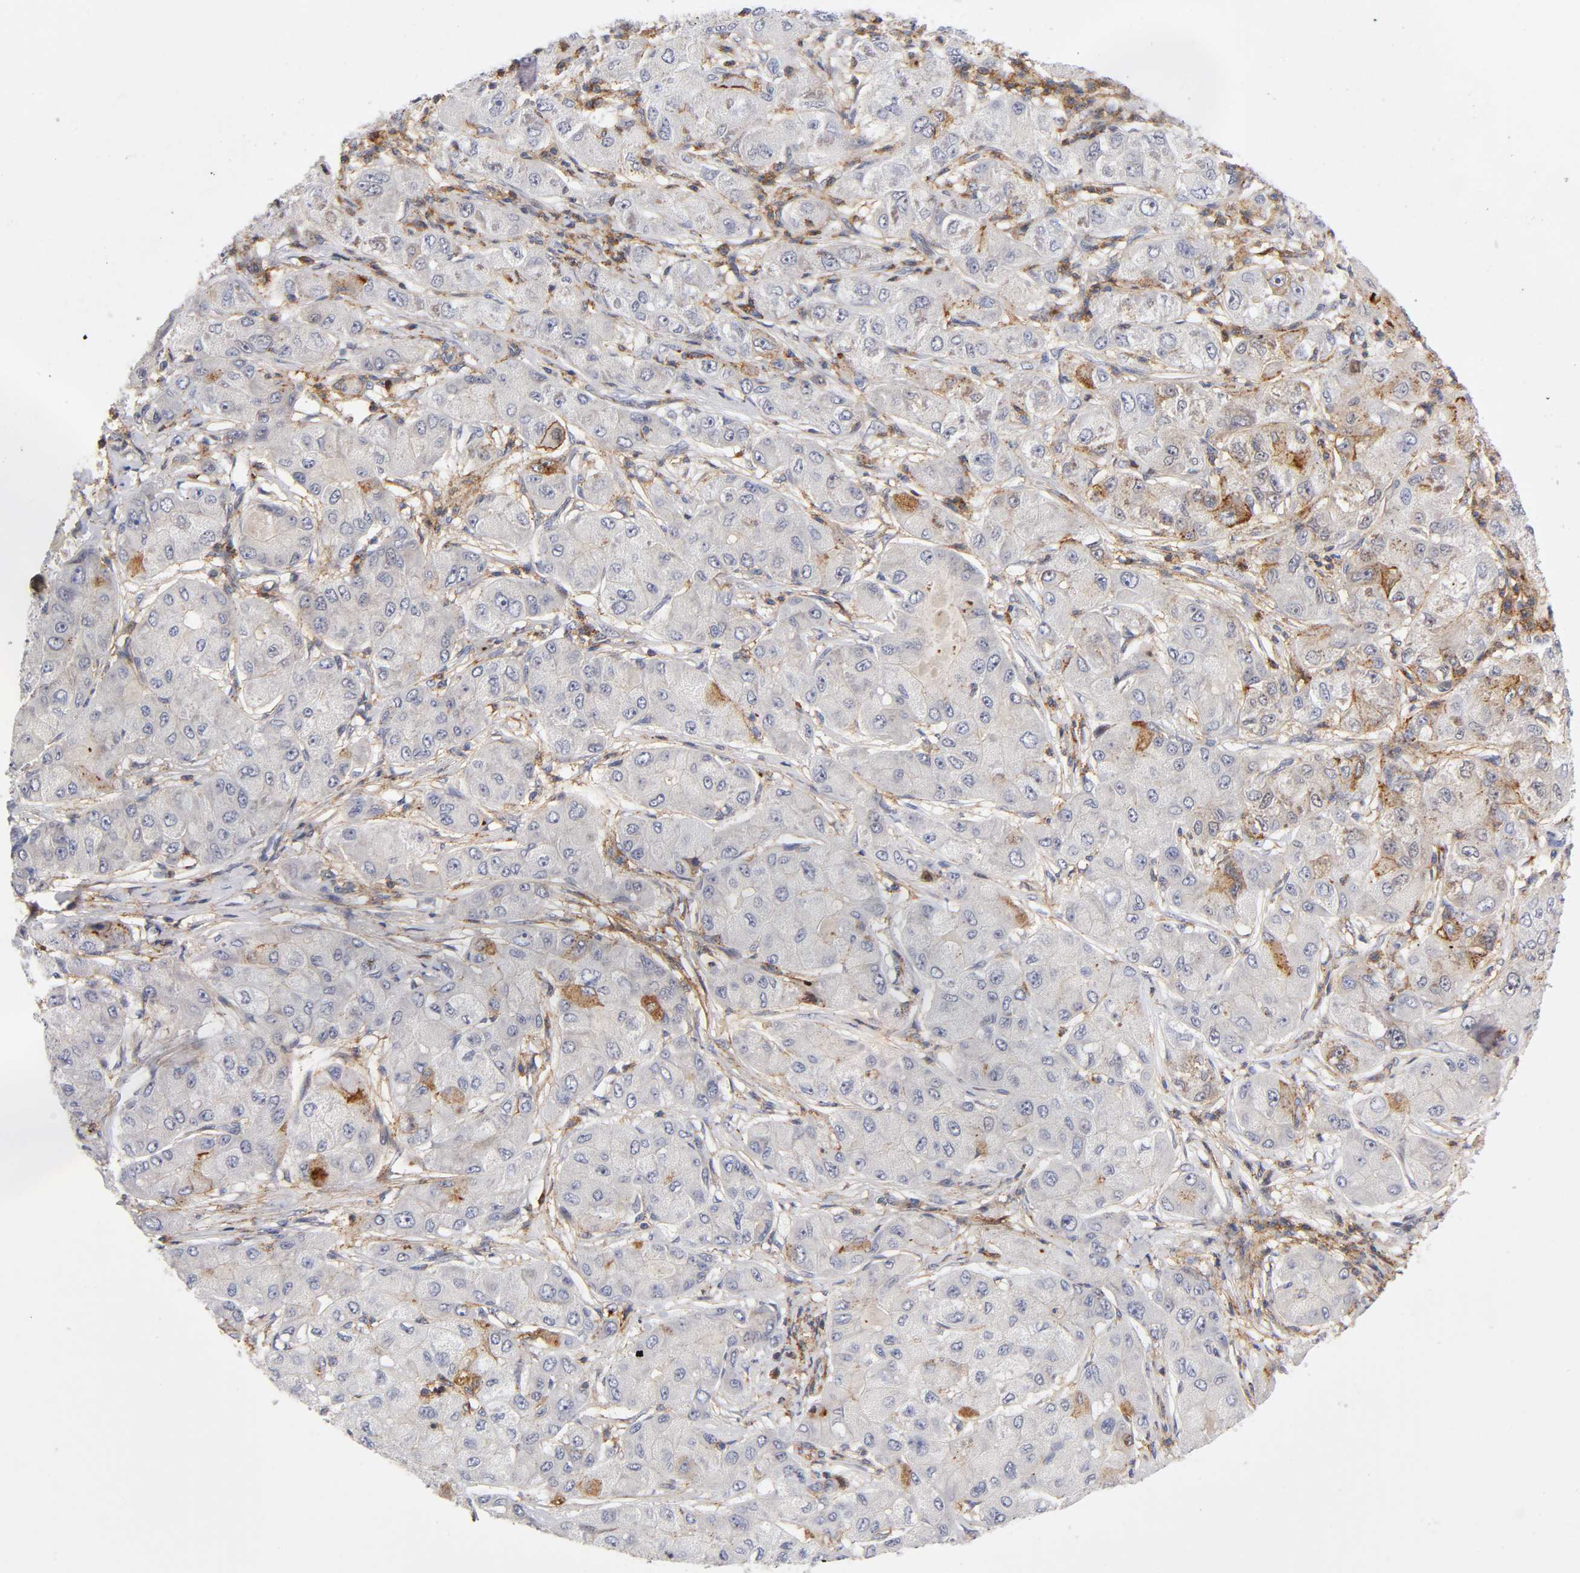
{"staining": {"intensity": "negative", "quantity": "none", "location": "none"}, "tissue": "liver cancer", "cell_type": "Tumor cells", "image_type": "cancer", "snomed": [{"axis": "morphology", "description": "Carcinoma, Hepatocellular, NOS"}, {"axis": "topography", "description": "Liver"}], "caption": "Immunohistochemistry histopathology image of neoplastic tissue: liver cancer (hepatocellular carcinoma) stained with DAB reveals no significant protein staining in tumor cells. The staining is performed using DAB (3,3'-diaminobenzidine) brown chromogen with nuclei counter-stained in using hematoxylin.", "gene": "ANXA7", "patient": {"sex": "male", "age": 80}}